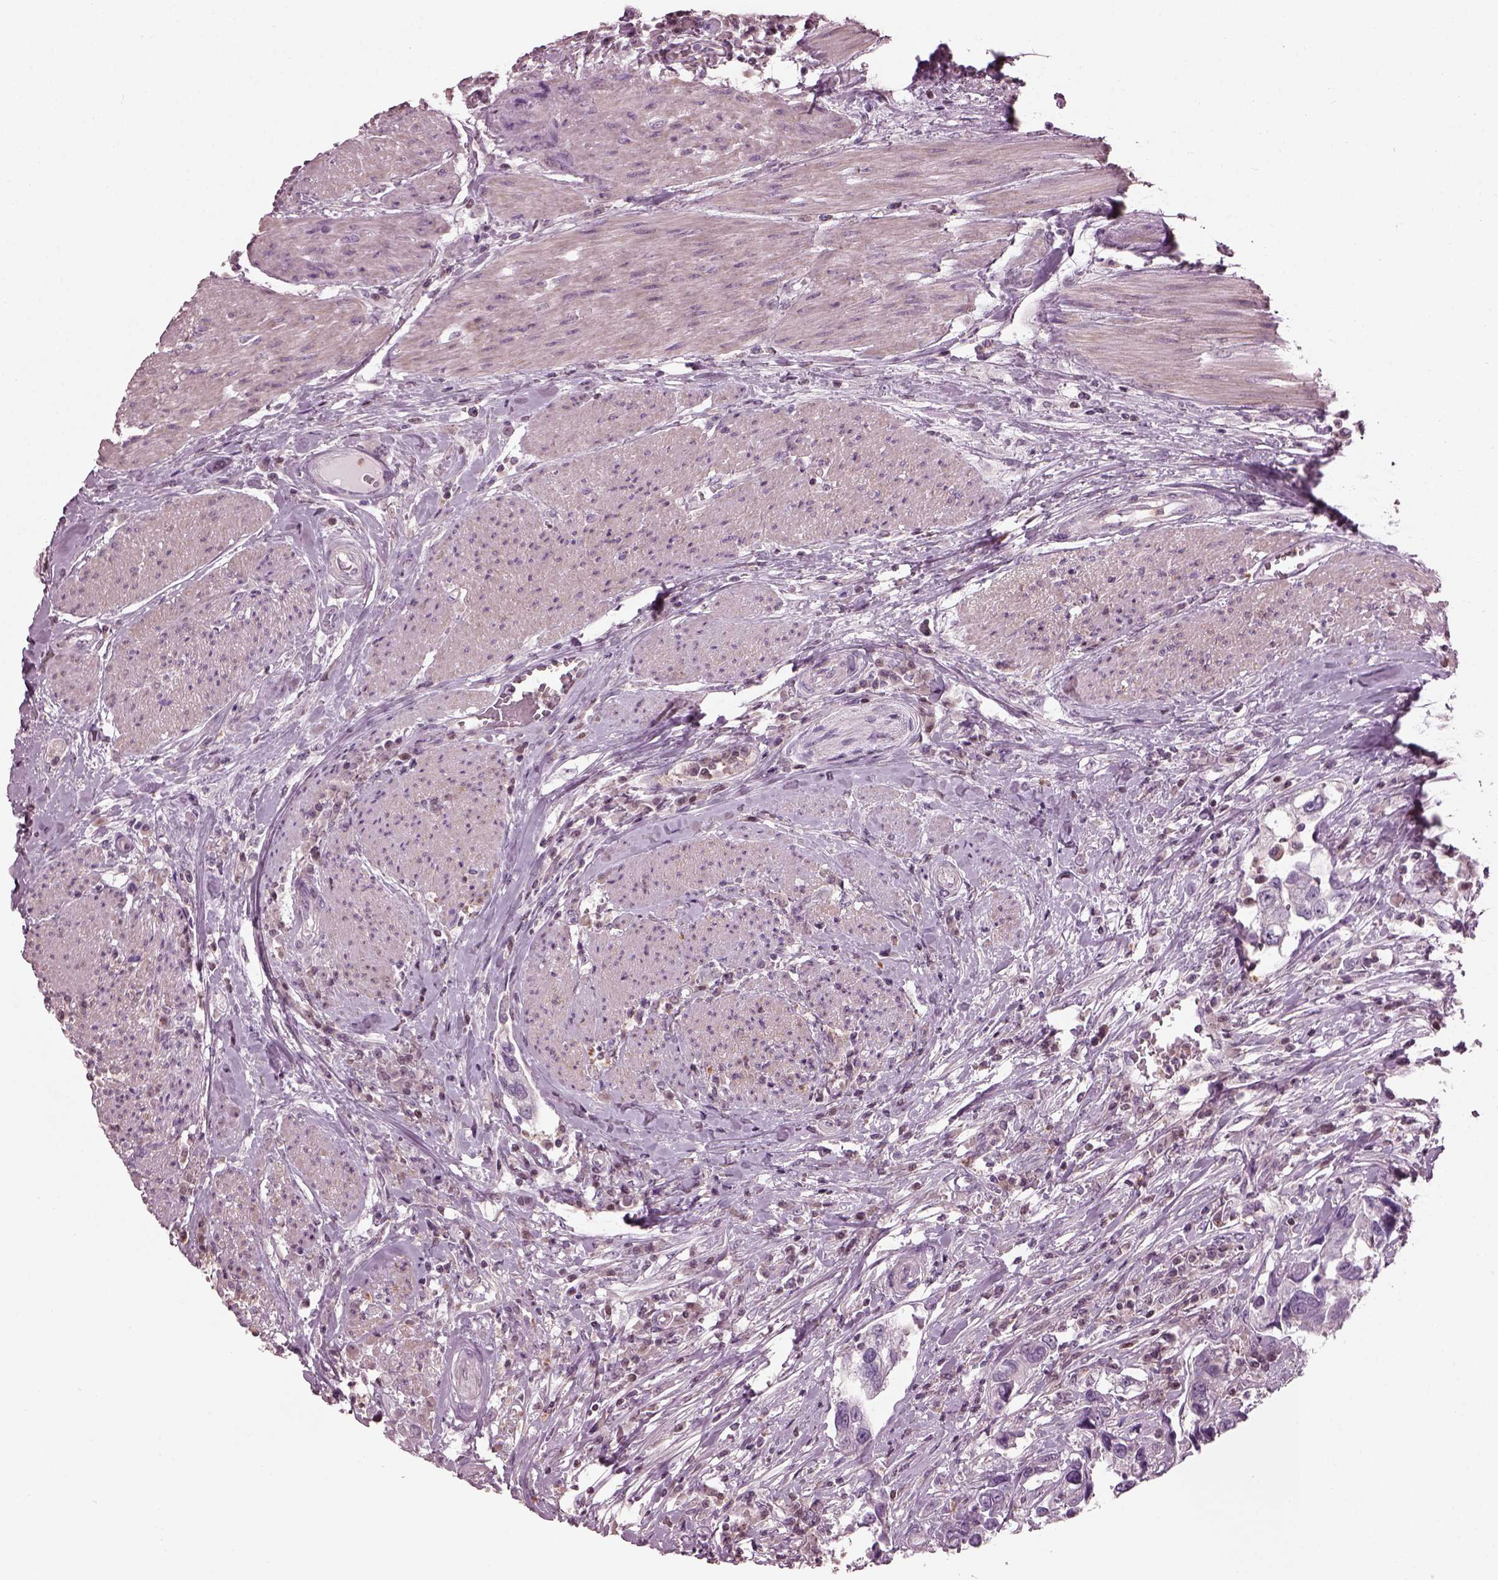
{"staining": {"intensity": "negative", "quantity": "none", "location": "none"}, "tissue": "urothelial cancer", "cell_type": "Tumor cells", "image_type": "cancer", "snomed": [{"axis": "morphology", "description": "Urothelial carcinoma, NOS"}, {"axis": "morphology", "description": "Urothelial carcinoma, High grade"}, {"axis": "topography", "description": "Urinary bladder"}], "caption": "Immunohistochemistry (IHC) of human urothelial cancer reveals no staining in tumor cells.", "gene": "BFSP1", "patient": {"sex": "male", "age": 63}}